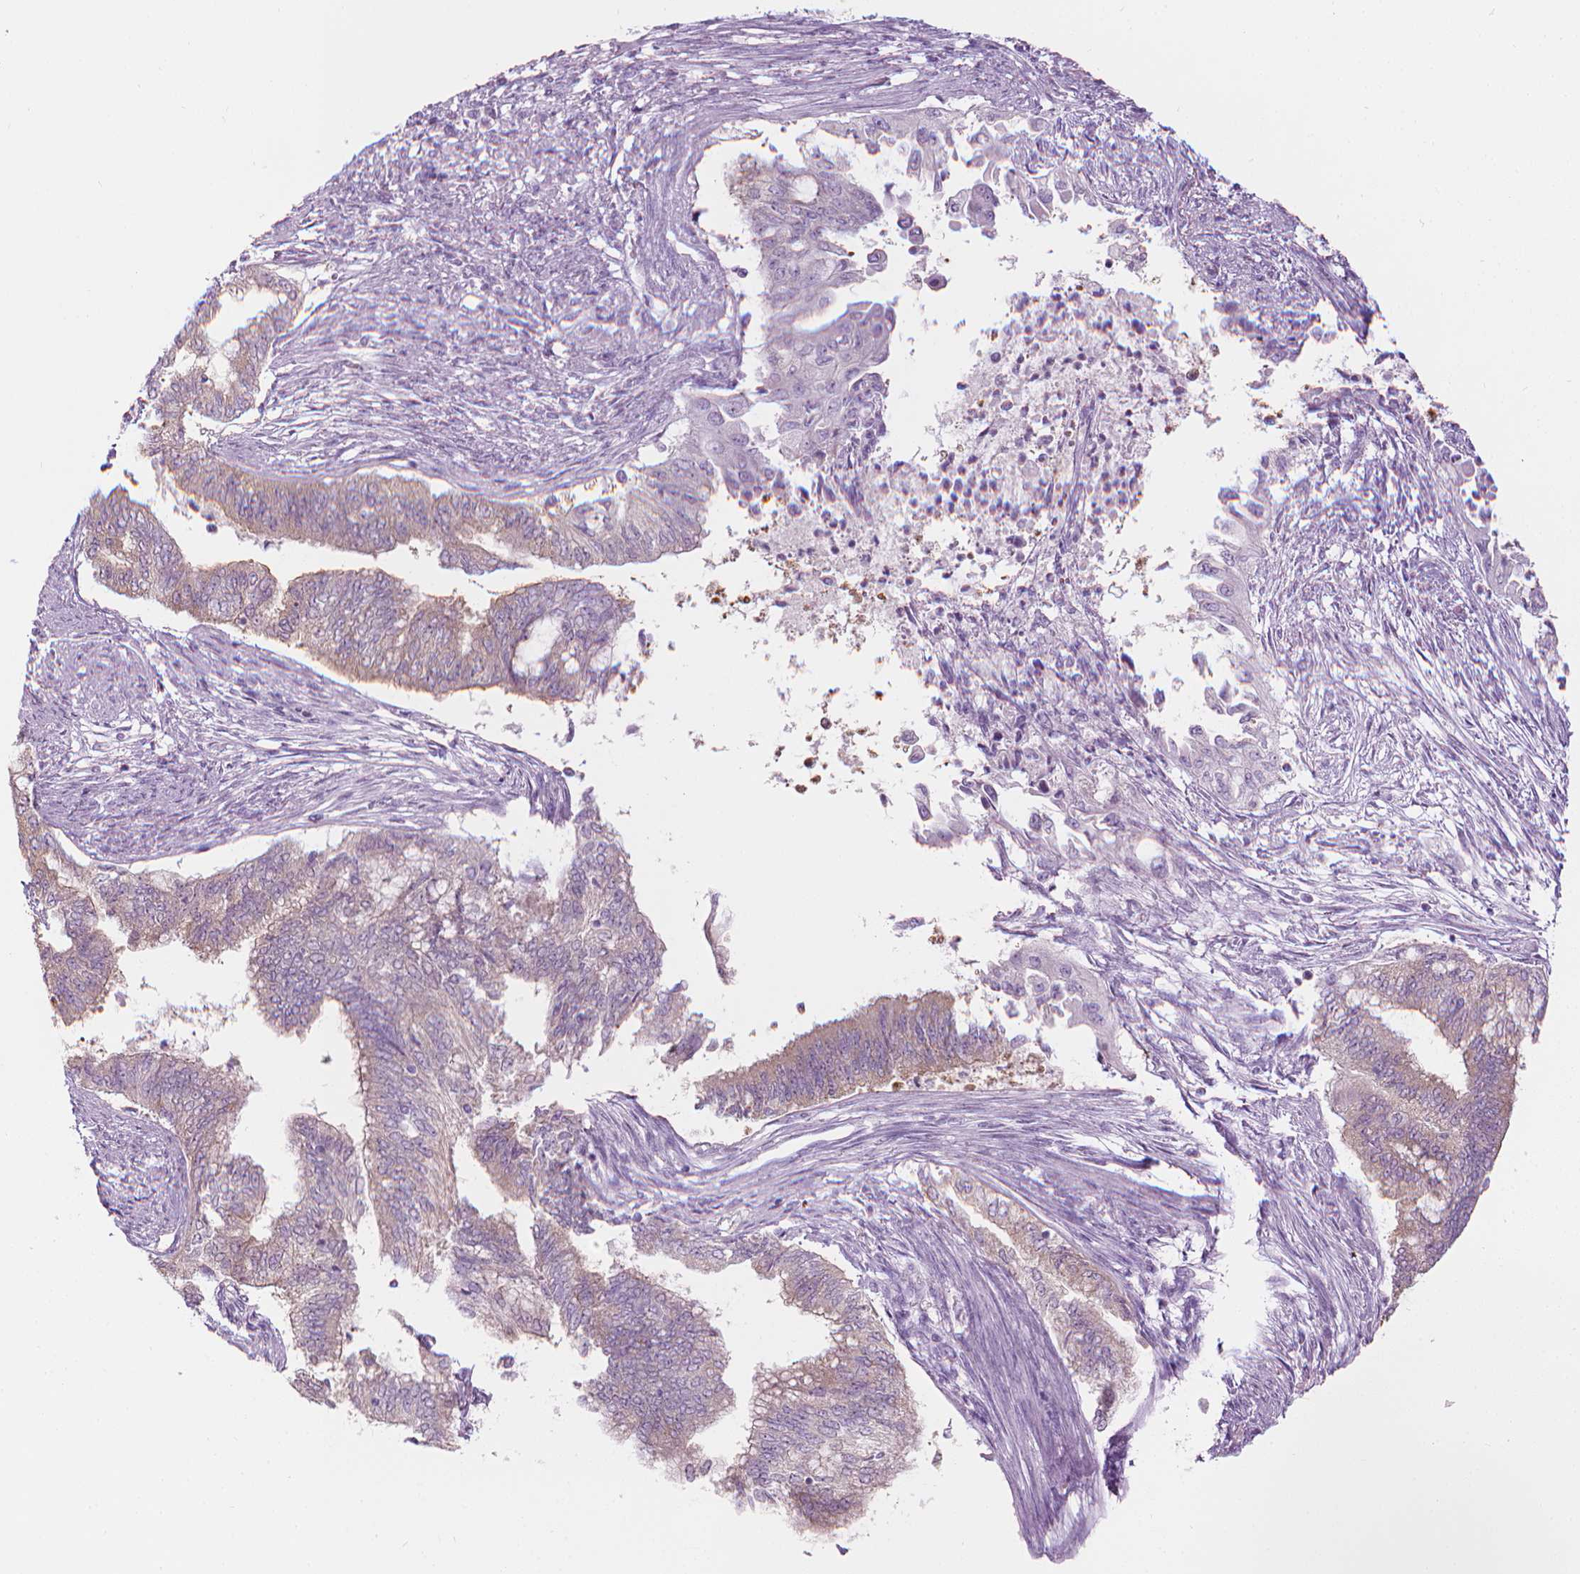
{"staining": {"intensity": "moderate", "quantity": "<25%", "location": "cytoplasmic/membranous"}, "tissue": "endometrial cancer", "cell_type": "Tumor cells", "image_type": "cancer", "snomed": [{"axis": "morphology", "description": "Adenocarcinoma, NOS"}, {"axis": "topography", "description": "Endometrium"}], "caption": "This is an image of immunohistochemistry staining of endometrial cancer (adenocarcinoma), which shows moderate expression in the cytoplasmic/membranous of tumor cells.", "gene": "SHMT1", "patient": {"sex": "female", "age": 65}}